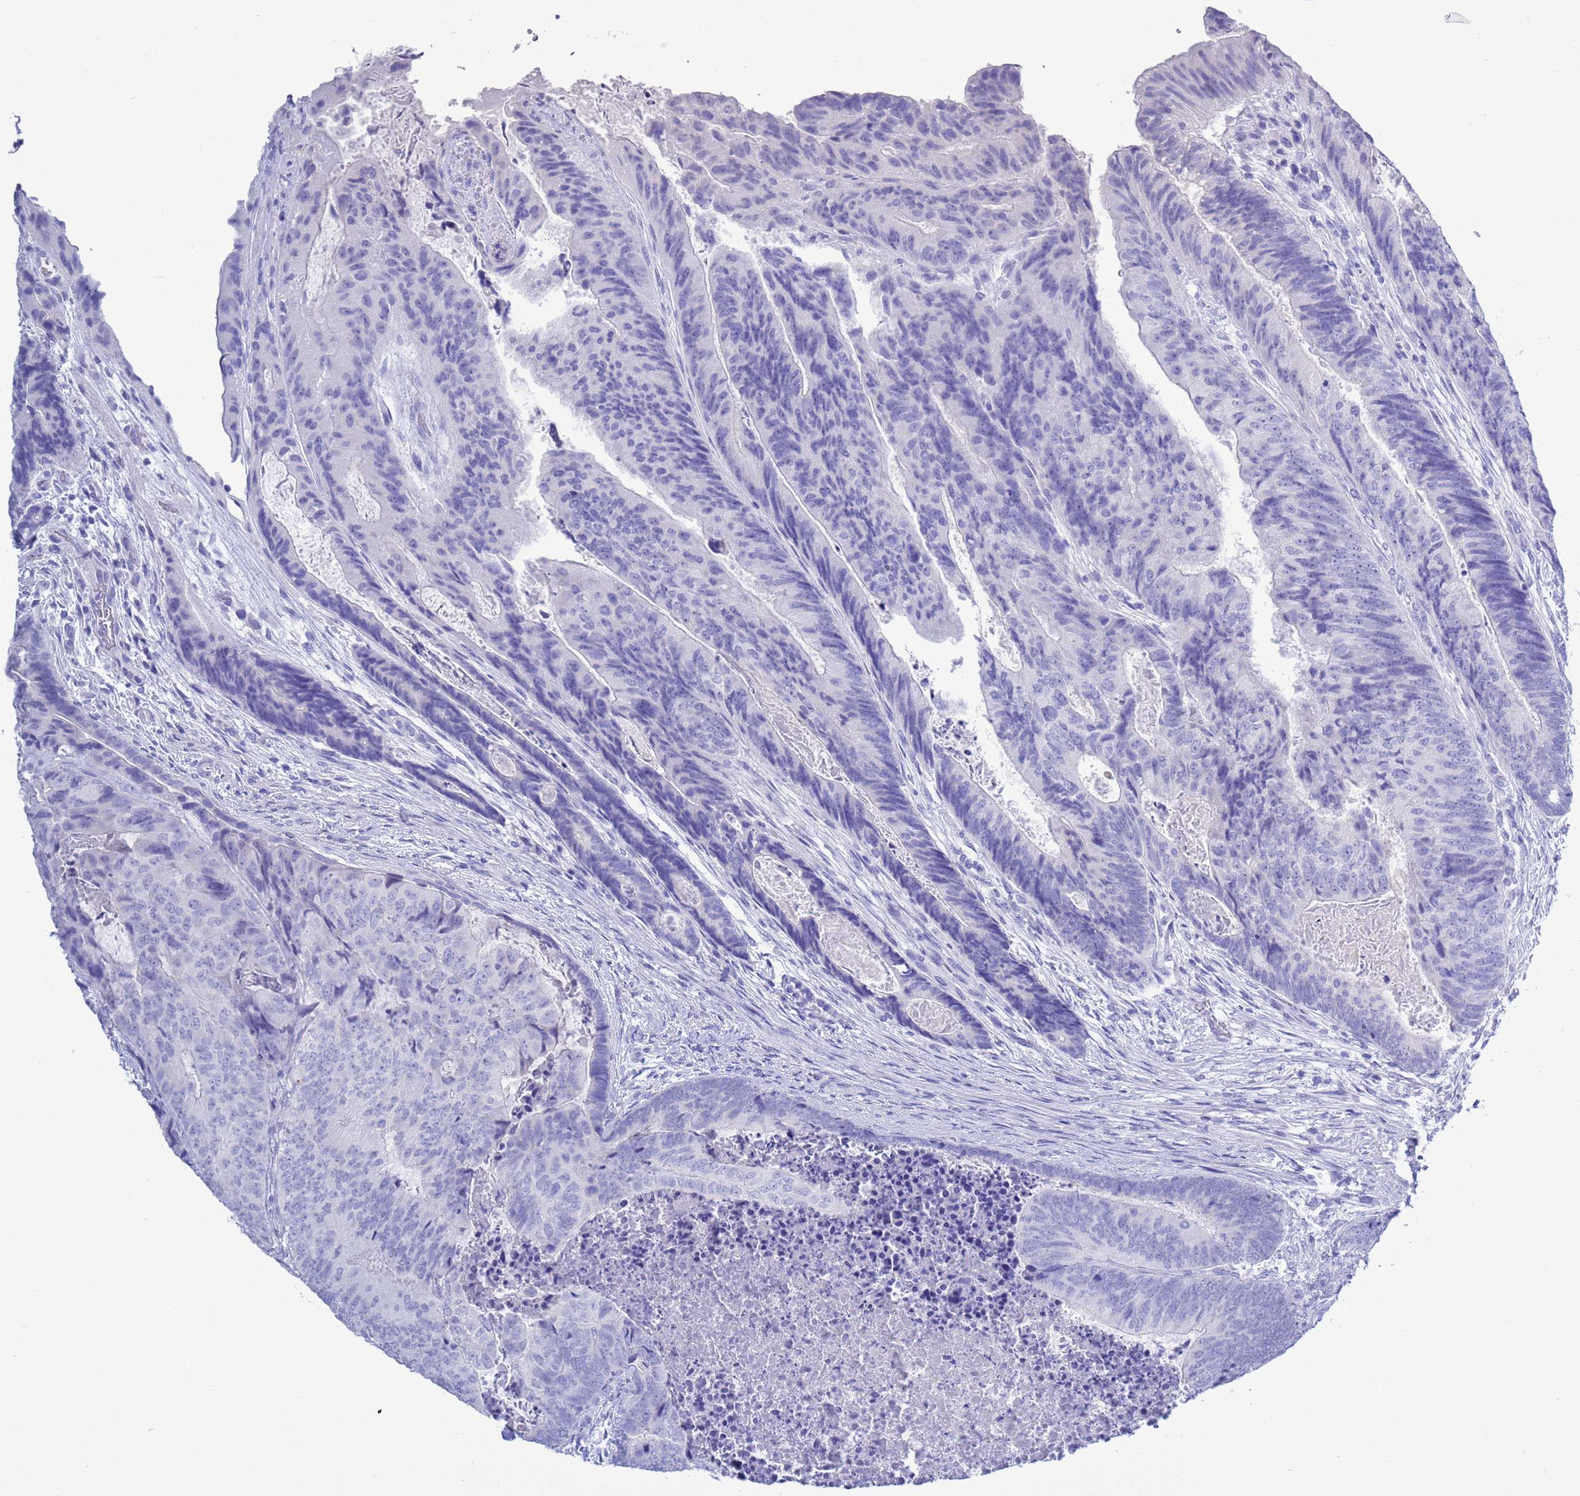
{"staining": {"intensity": "negative", "quantity": "none", "location": "none"}, "tissue": "colorectal cancer", "cell_type": "Tumor cells", "image_type": "cancer", "snomed": [{"axis": "morphology", "description": "Adenocarcinoma, NOS"}, {"axis": "topography", "description": "Colon"}], "caption": "A micrograph of adenocarcinoma (colorectal) stained for a protein displays no brown staining in tumor cells.", "gene": "GSTM1", "patient": {"sex": "female", "age": 67}}